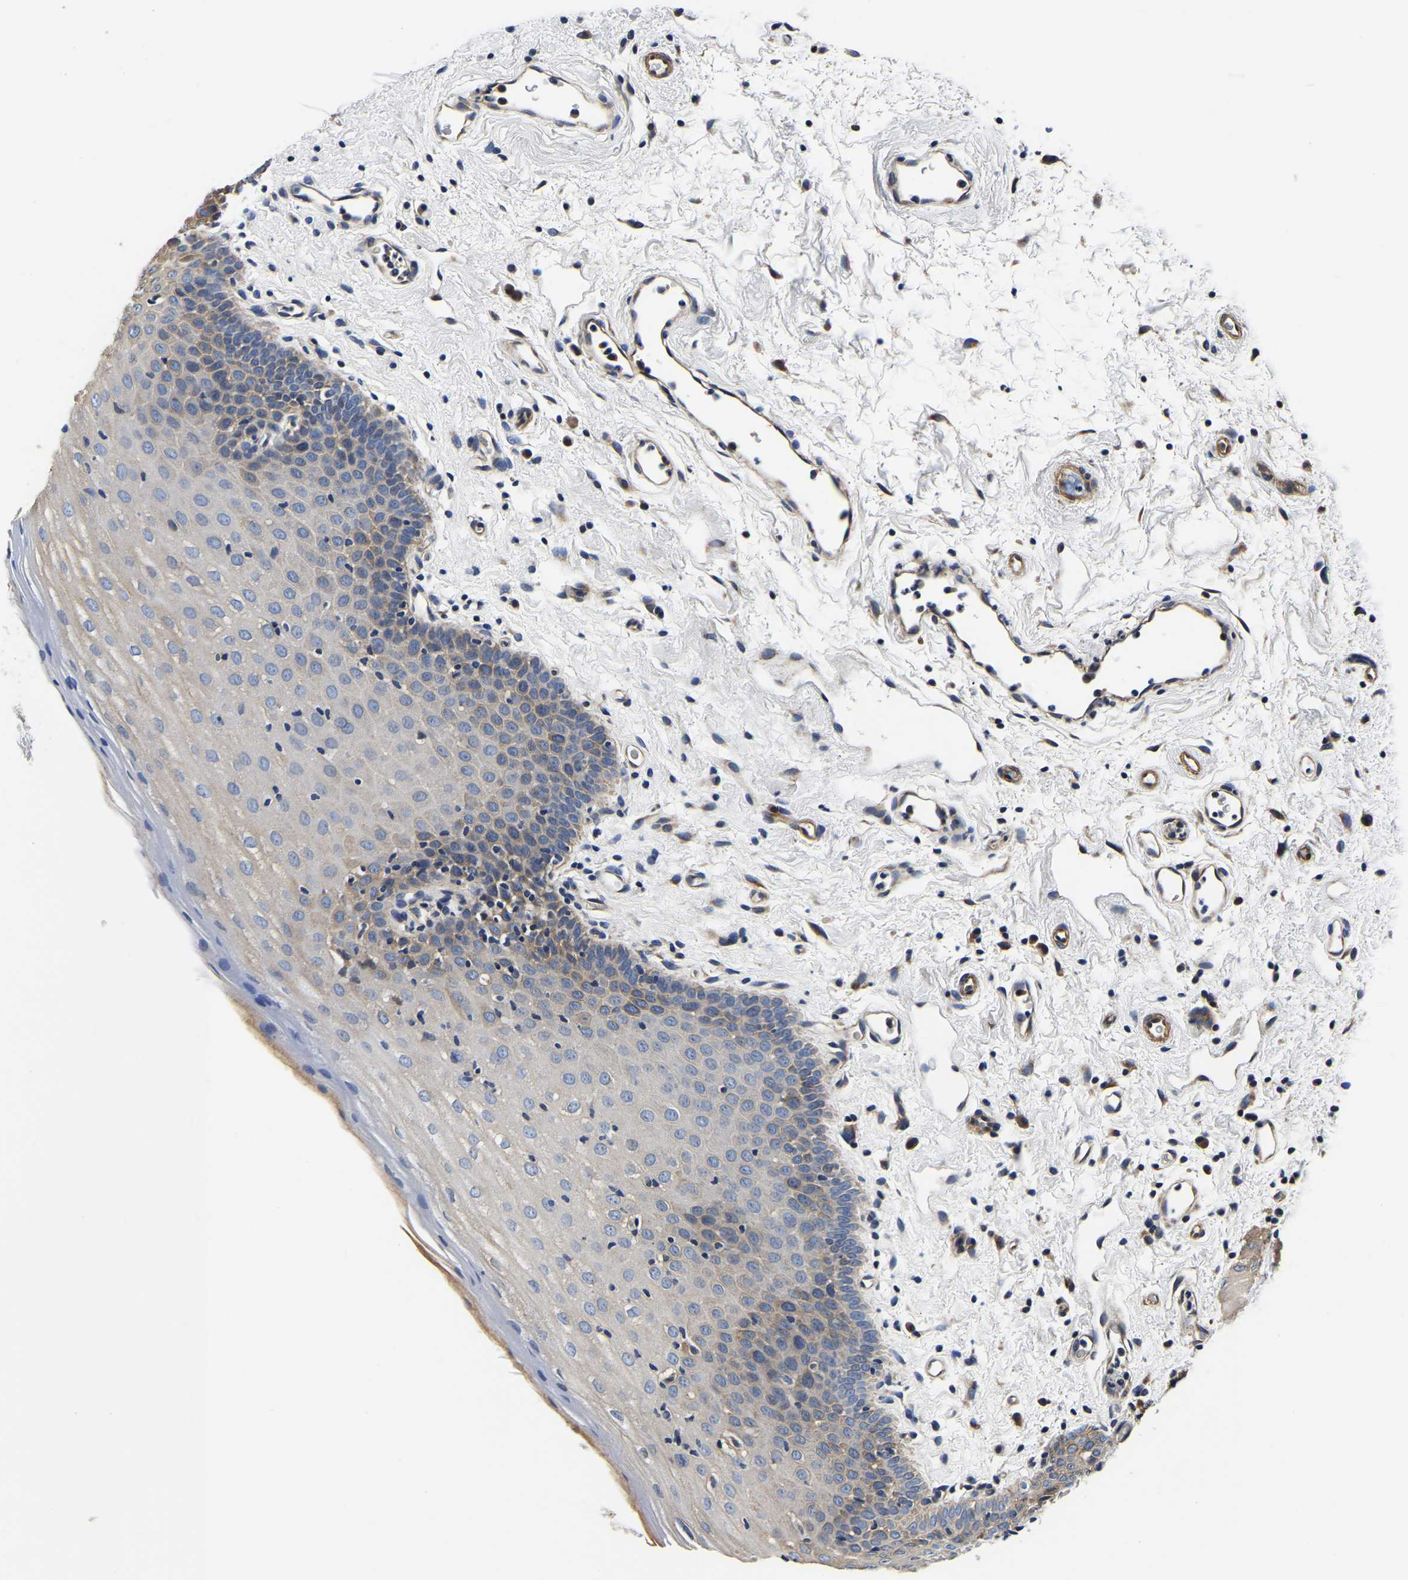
{"staining": {"intensity": "weak", "quantity": "25%-75%", "location": "cytoplasmic/membranous"}, "tissue": "oral mucosa", "cell_type": "Squamous epithelial cells", "image_type": "normal", "snomed": [{"axis": "morphology", "description": "Normal tissue, NOS"}, {"axis": "topography", "description": "Oral tissue"}], "caption": "Oral mucosa stained with a protein marker shows weak staining in squamous epithelial cells.", "gene": "KCTD17", "patient": {"sex": "male", "age": 66}}